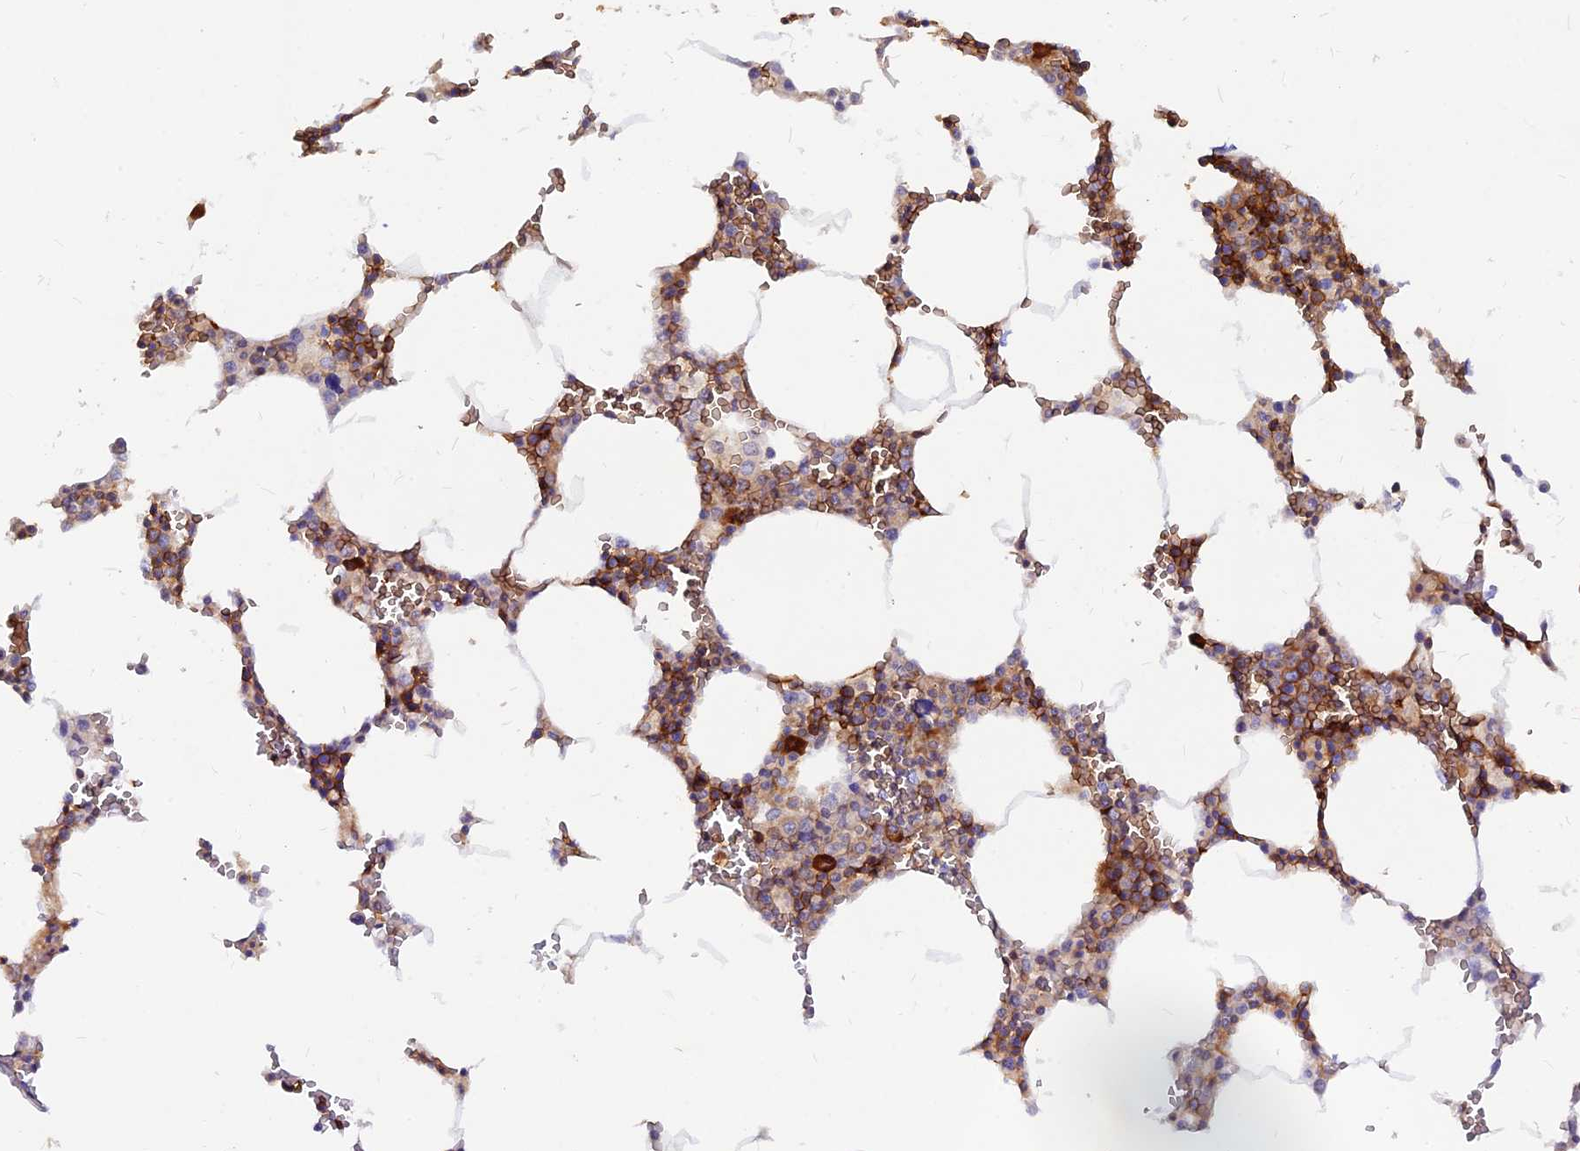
{"staining": {"intensity": "strong", "quantity": "25%-75%", "location": "cytoplasmic/membranous"}, "tissue": "bone marrow", "cell_type": "Hematopoietic cells", "image_type": "normal", "snomed": [{"axis": "morphology", "description": "Normal tissue, NOS"}, {"axis": "topography", "description": "Bone marrow"}], "caption": "A high amount of strong cytoplasmic/membranous positivity is identified in about 25%-75% of hematopoietic cells in unremarkable bone marrow.", "gene": "DENND2D", "patient": {"sex": "male", "age": 70}}